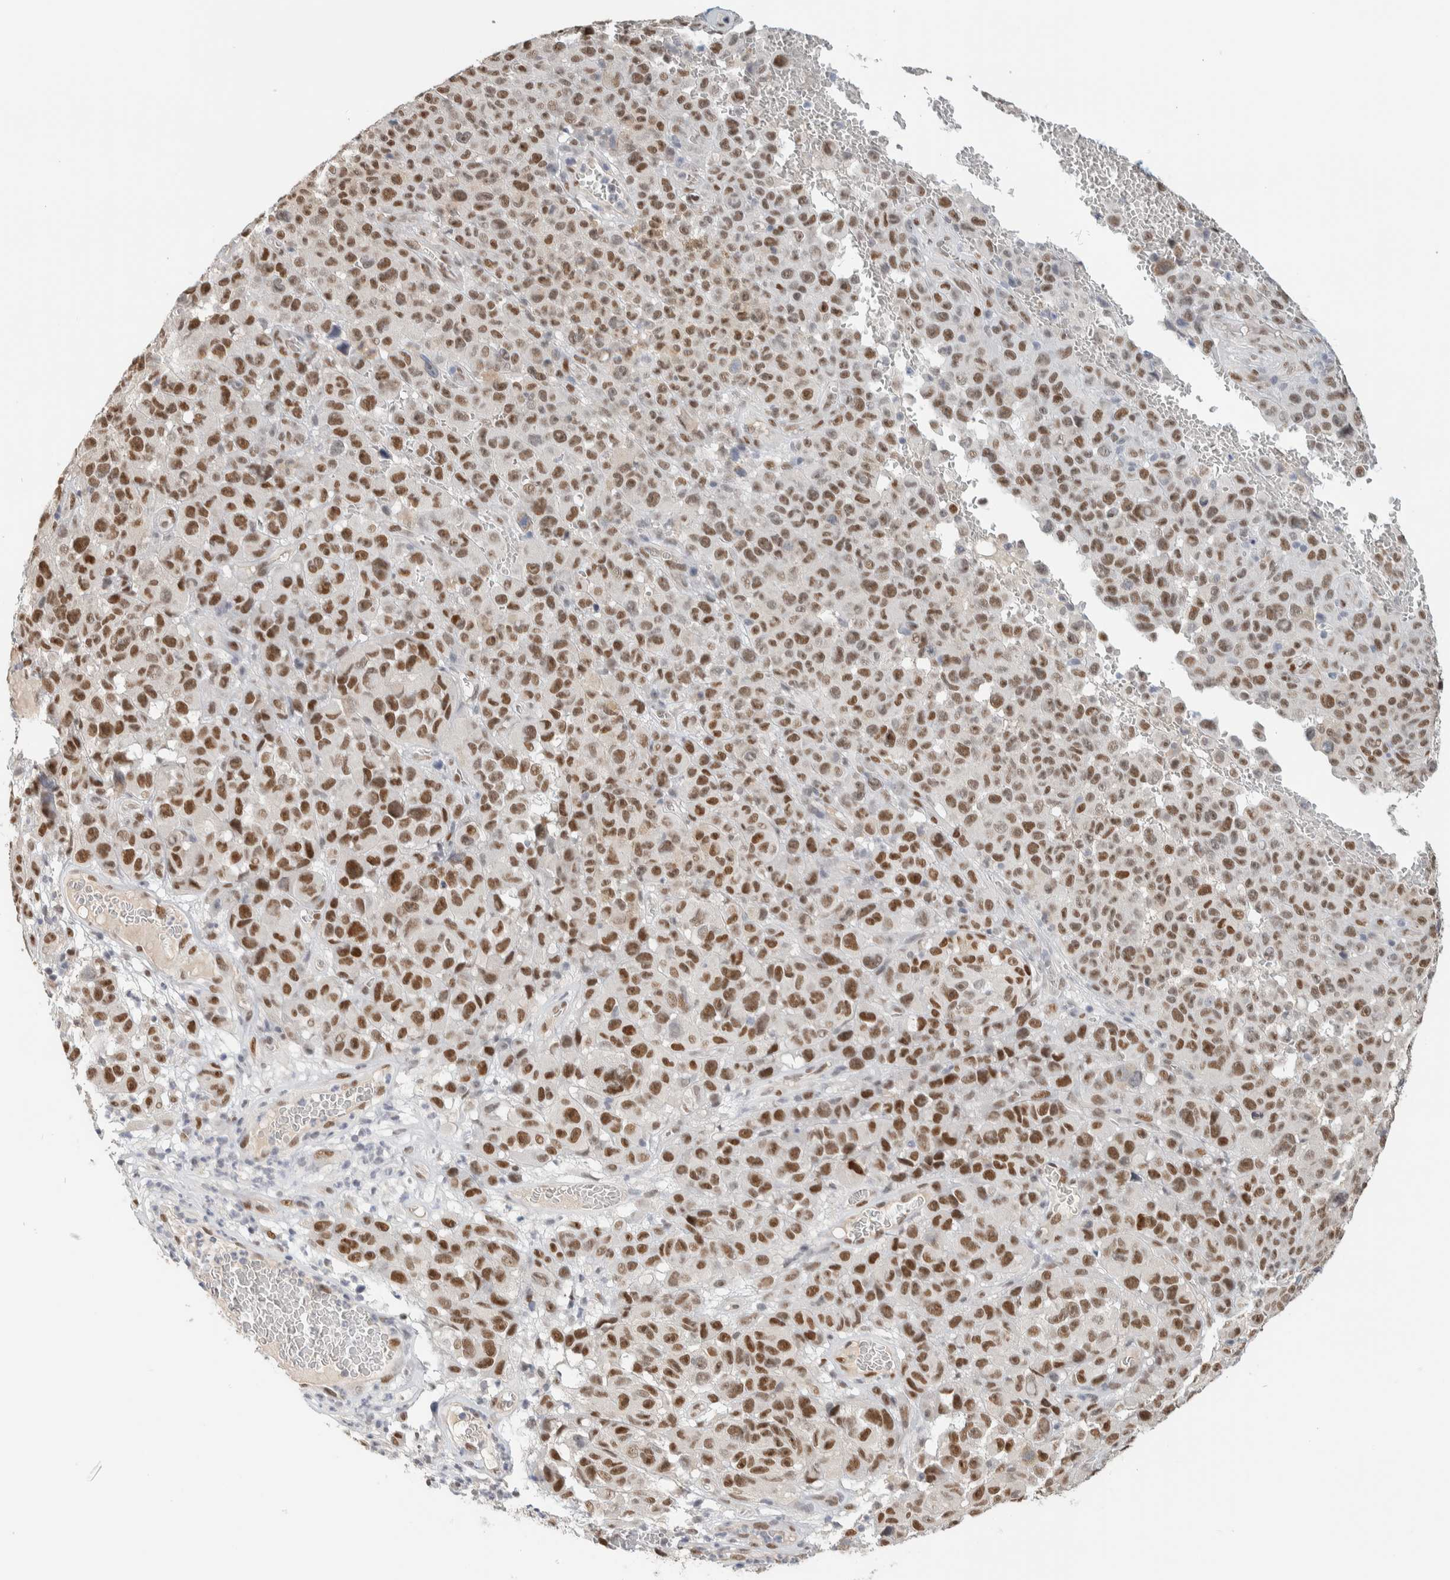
{"staining": {"intensity": "moderate", "quantity": ">75%", "location": "nuclear"}, "tissue": "melanoma", "cell_type": "Tumor cells", "image_type": "cancer", "snomed": [{"axis": "morphology", "description": "Malignant melanoma, NOS"}, {"axis": "topography", "description": "Skin"}], "caption": "Immunohistochemical staining of melanoma shows medium levels of moderate nuclear positivity in about >75% of tumor cells. (Stains: DAB in brown, nuclei in blue, Microscopy: brightfield microscopy at high magnification).", "gene": "PUS7", "patient": {"sex": "female", "age": 82}}